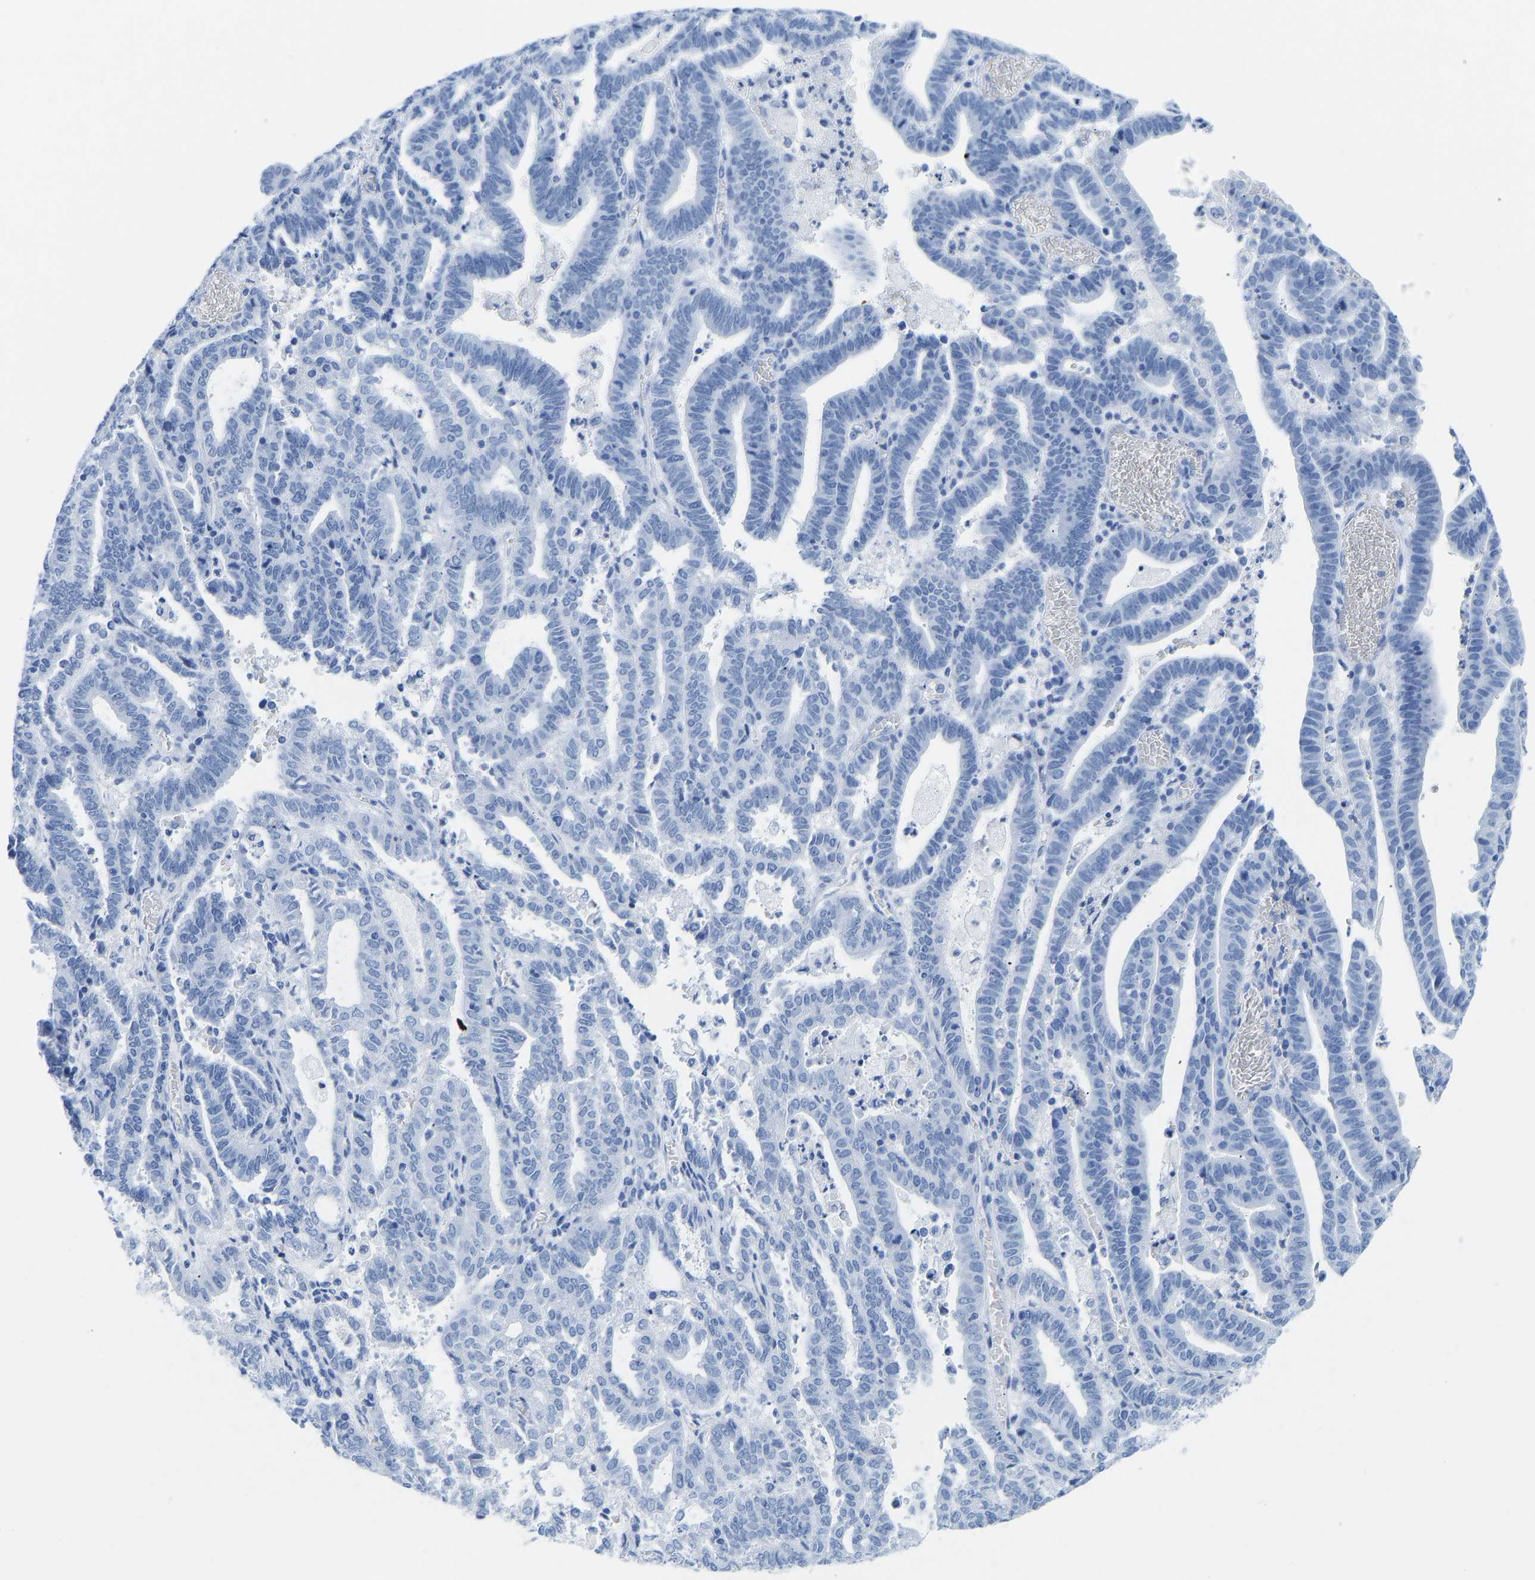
{"staining": {"intensity": "negative", "quantity": "none", "location": "none"}, "tissue": "endometrial cancer", "cell_type": "Tumor cells", "image_type": "cancer", "snomed": [{"axis": "morphology", "description": "Adenocarcinoma, NOS"}, {"axis": "topography", "description": "Uterus"}], "caption": "This is a image of immunohistochemistry staining of endometrial cancer (adenocarcinoma), which shows no expression in tumor cells.", "gene": "ELMO2", "patient": {"sex": "female", "age": 83}}